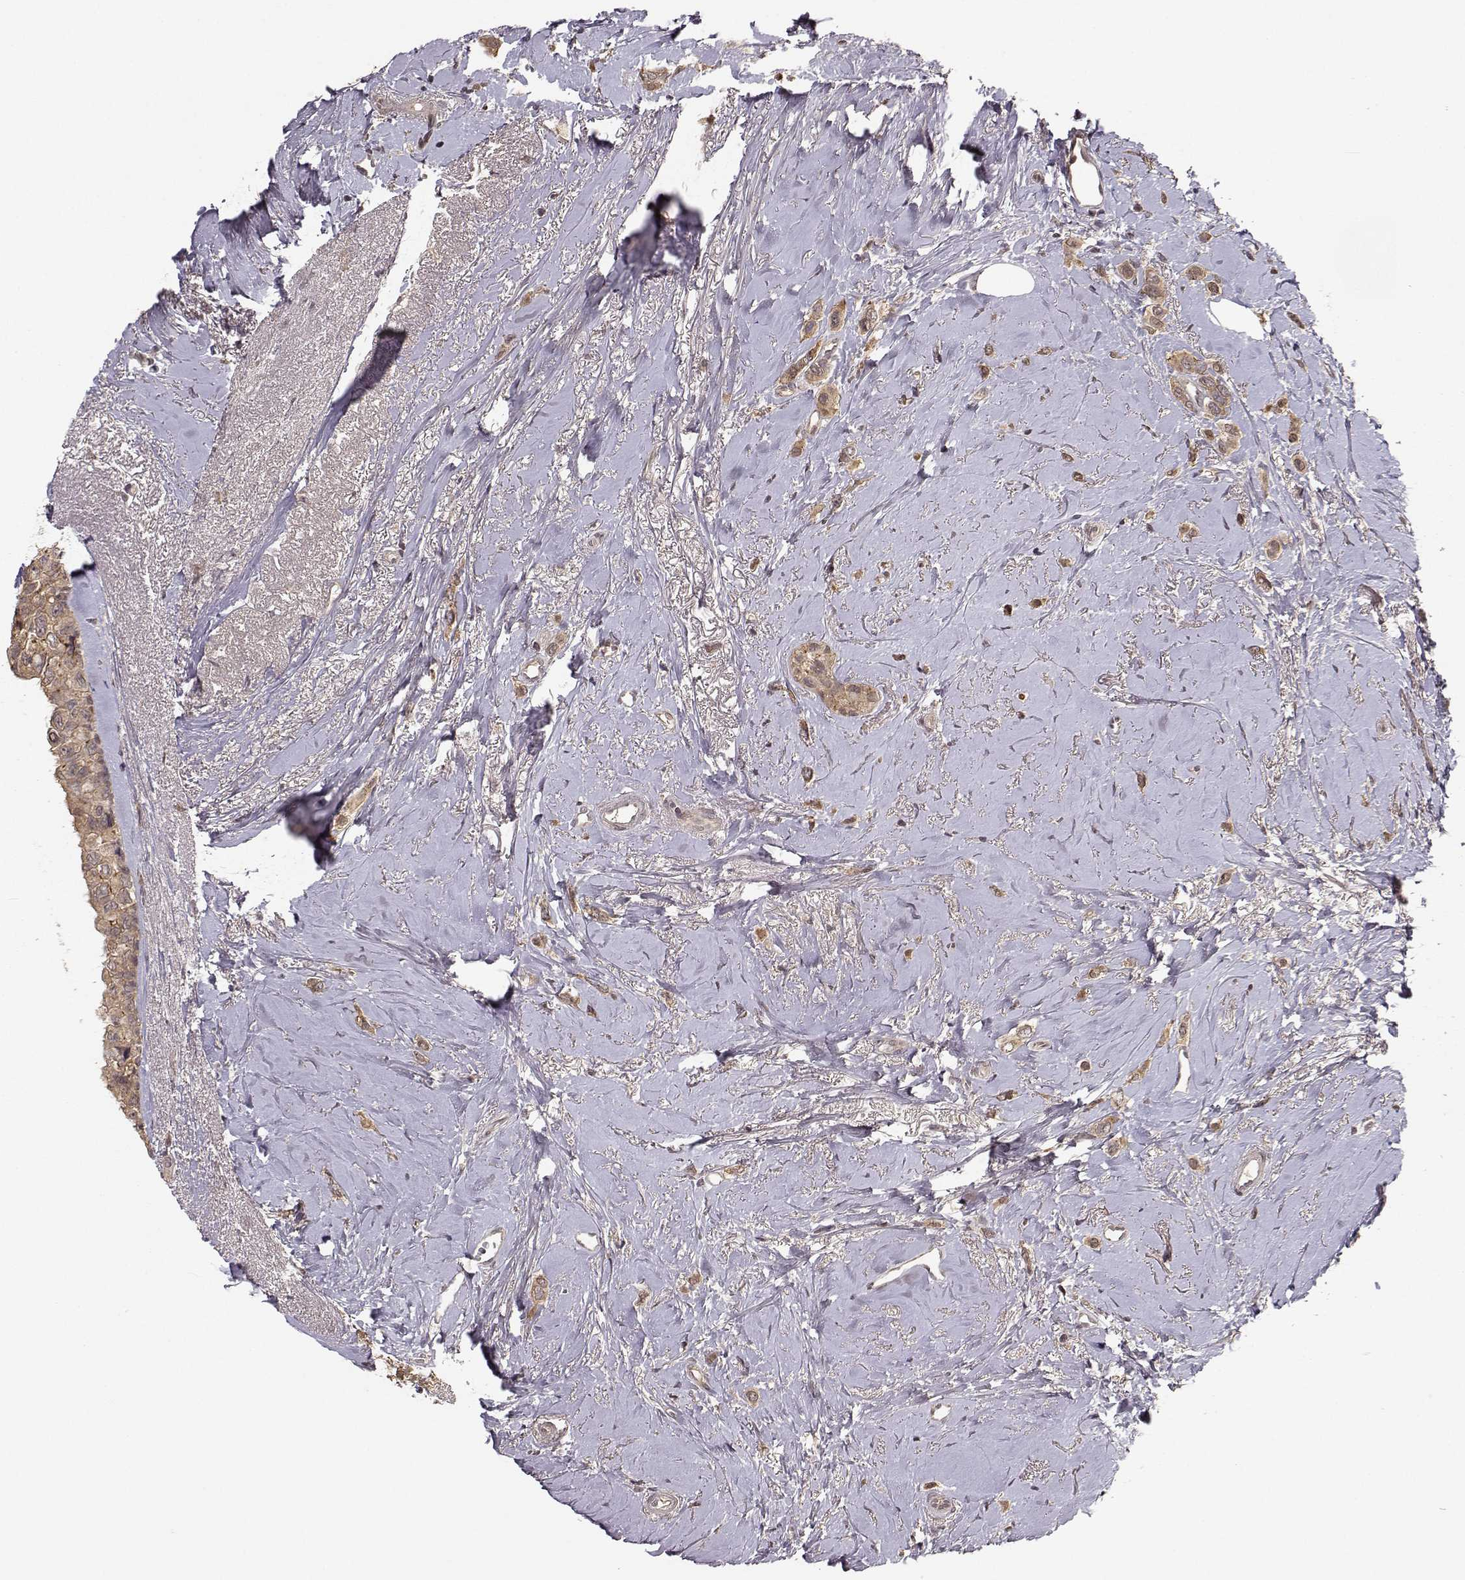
{"staining": {"intensity": "moderate", "quantity": ">75%", "location": "cytoplasmic/membranous"}, "tissue": "breast cancer", "cell_type": "Tumor cells", "image_type": "cancer", "snomed": [{"axis": "morphology", "description": "Lobular carcinoma"}, {"axis": "topography", "description": "Breast"}], "caption": "Breast lobular carcinoma stained with a brown dye exhibits moderate cytoplasmic/membranous positive staining in approximately >75% of tumor cells.", "gene": "PLEKHG3", "patient": {"sex": "female", "age": 66}}